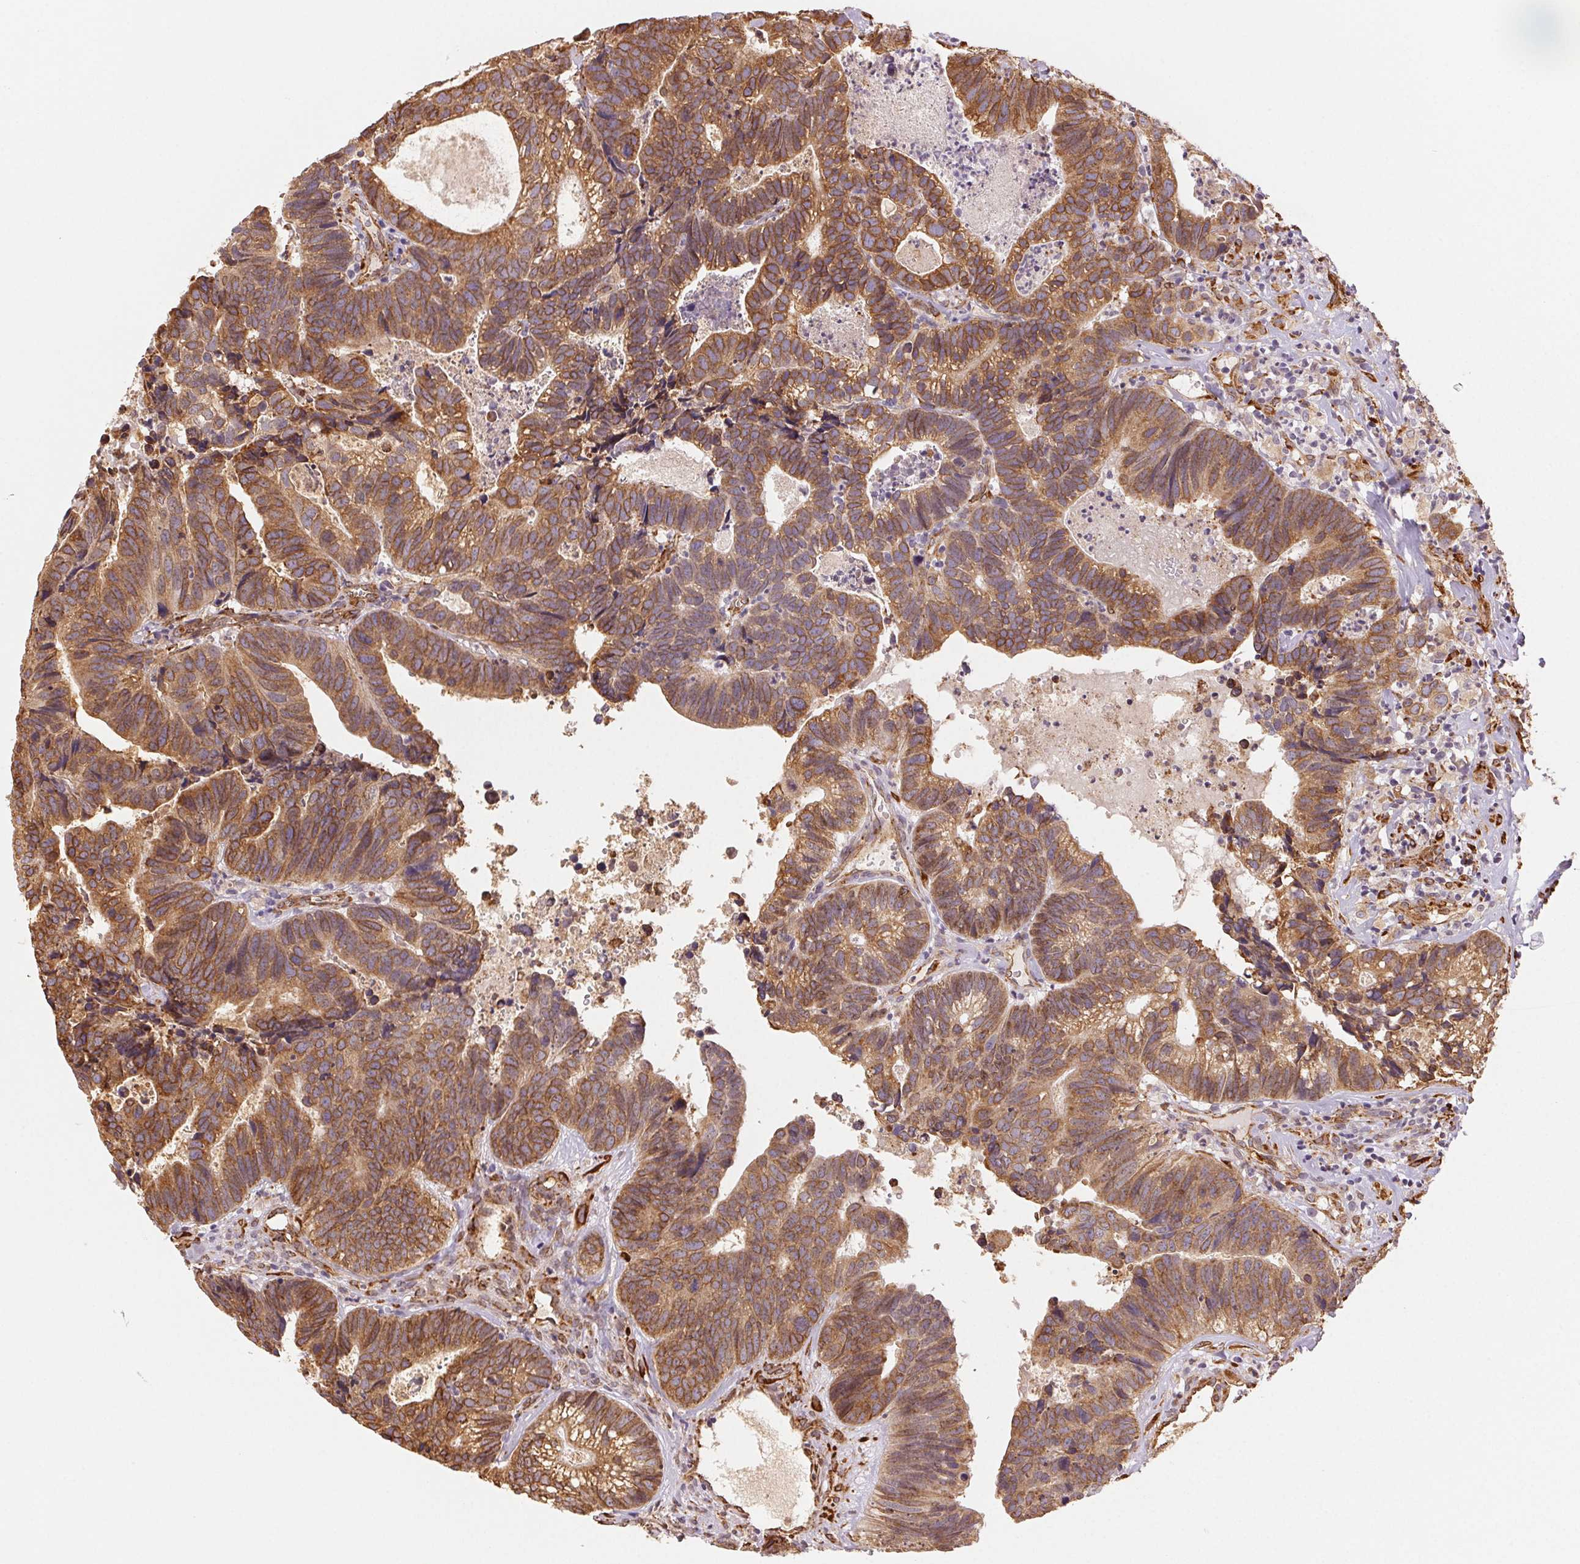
{"staining": {"intensity": "moderate", "quantity": ">75%", "location": "cytoplasmic/membranous"}, "tissue": "head and neck cancer", "cell_type": "Tumor cells", "image_type": "cancer", "snomed": [{"axis": "morphology", "description": "Adenocarcinoma, NOS"}, {"axis": "topography", "description": "Head-Neck"}], "caption": "Head and neck adenocarcinoma stained with immunohistochemistry (IHC) exhibits moderate cytoplasmic/membranous staining in about >75% of tumor cells. (brown staining indicates protein expression, while blue staining denotes nuclei).", "gene": "RCN3", "patient": {"sex": "male", "age": 62}}